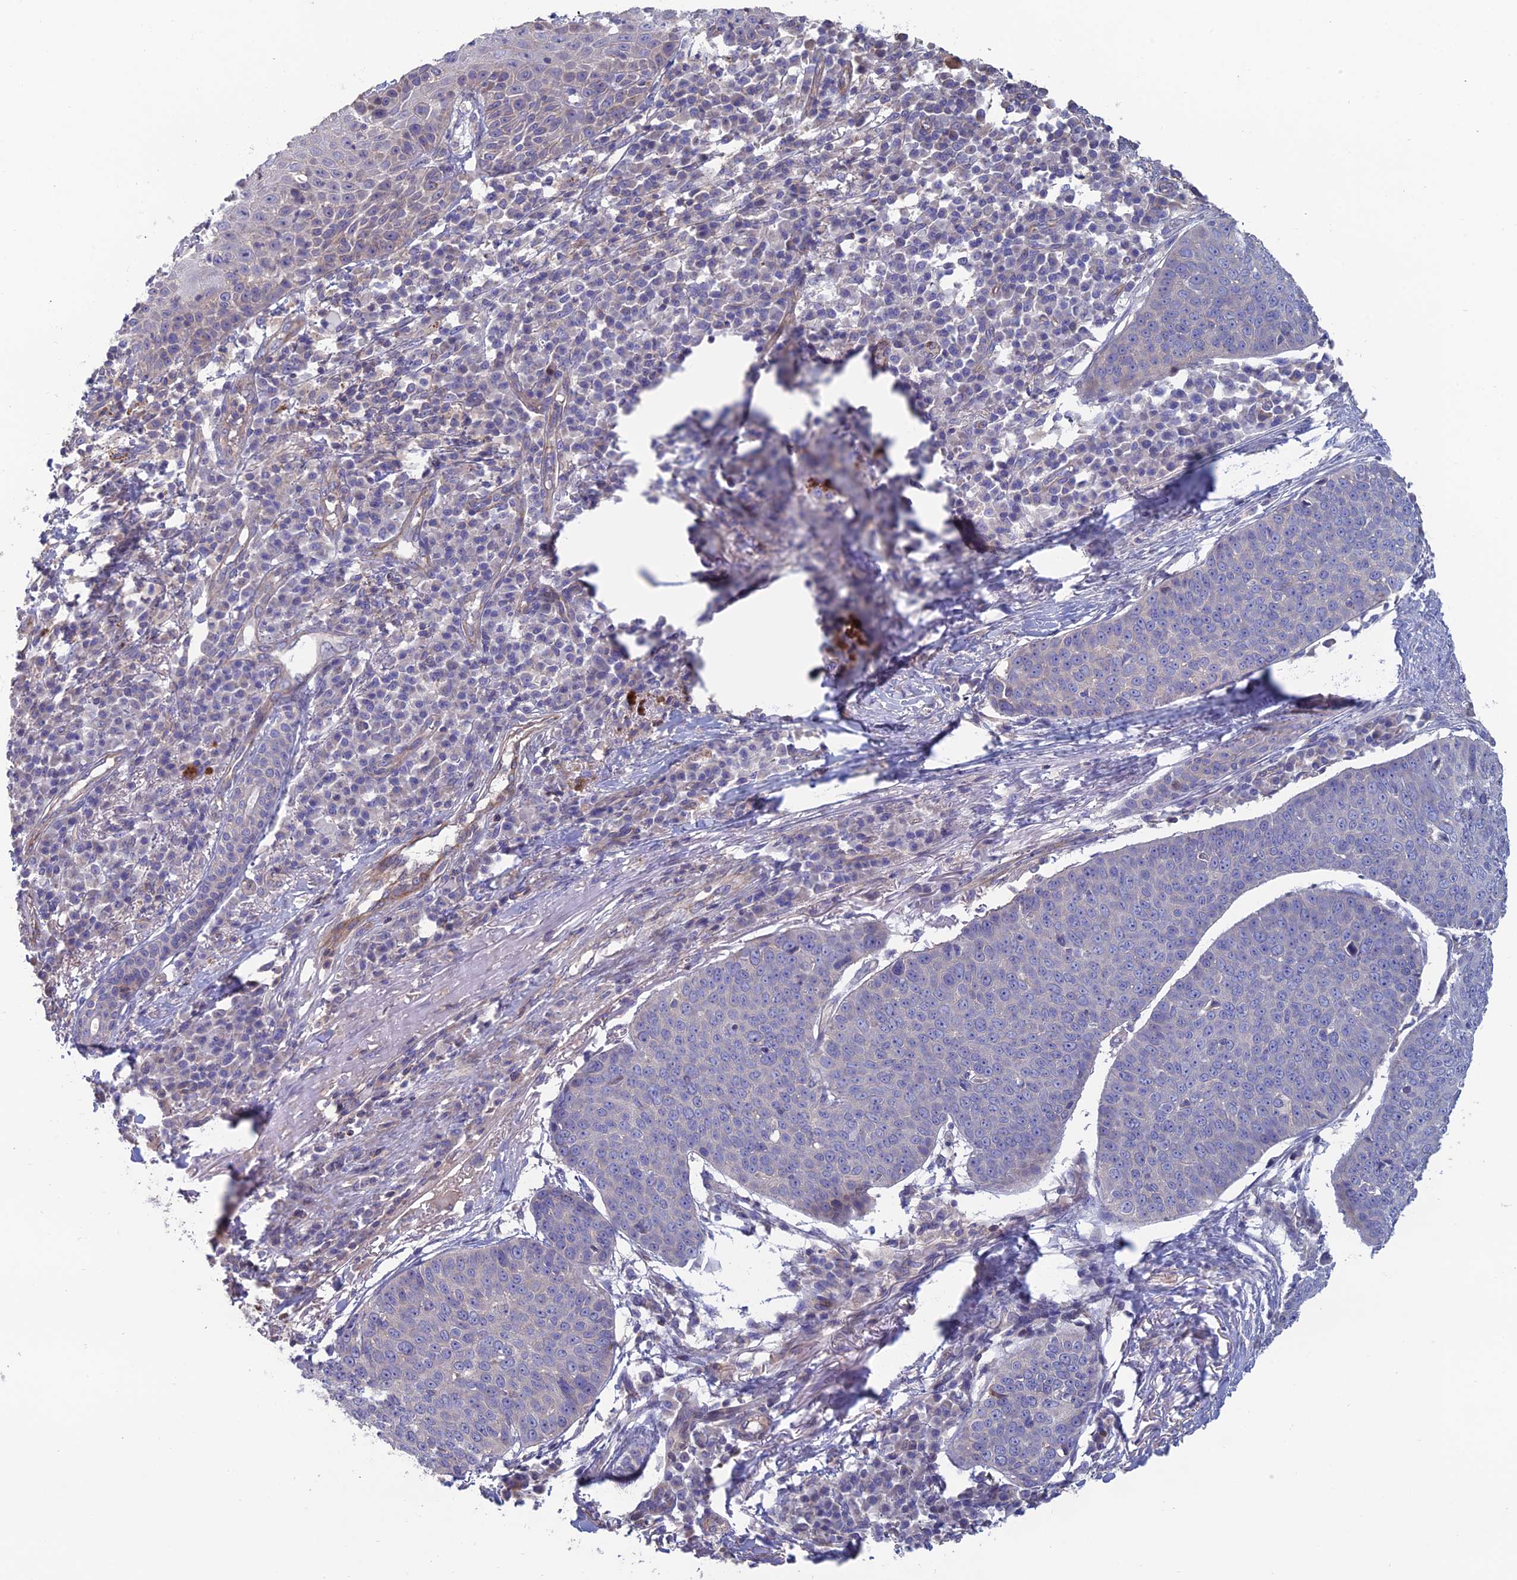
{"staining": {"intensity": "negative", "quantity": "none", "location": "none"}, "tissue": "skin cancer", "cell_type": "Tumor cells", "image_type": "cancer", "snomed": [{"axis": "morphology", "description": "Squamous cell carcinoma, NOS"}, {"axis": "topography", "description": "Skin"}], "caption": "Tumor cells show no significant expression in skin cancer.", "gene": "USP37", "patient": {"sex": "male", "age": 71}}